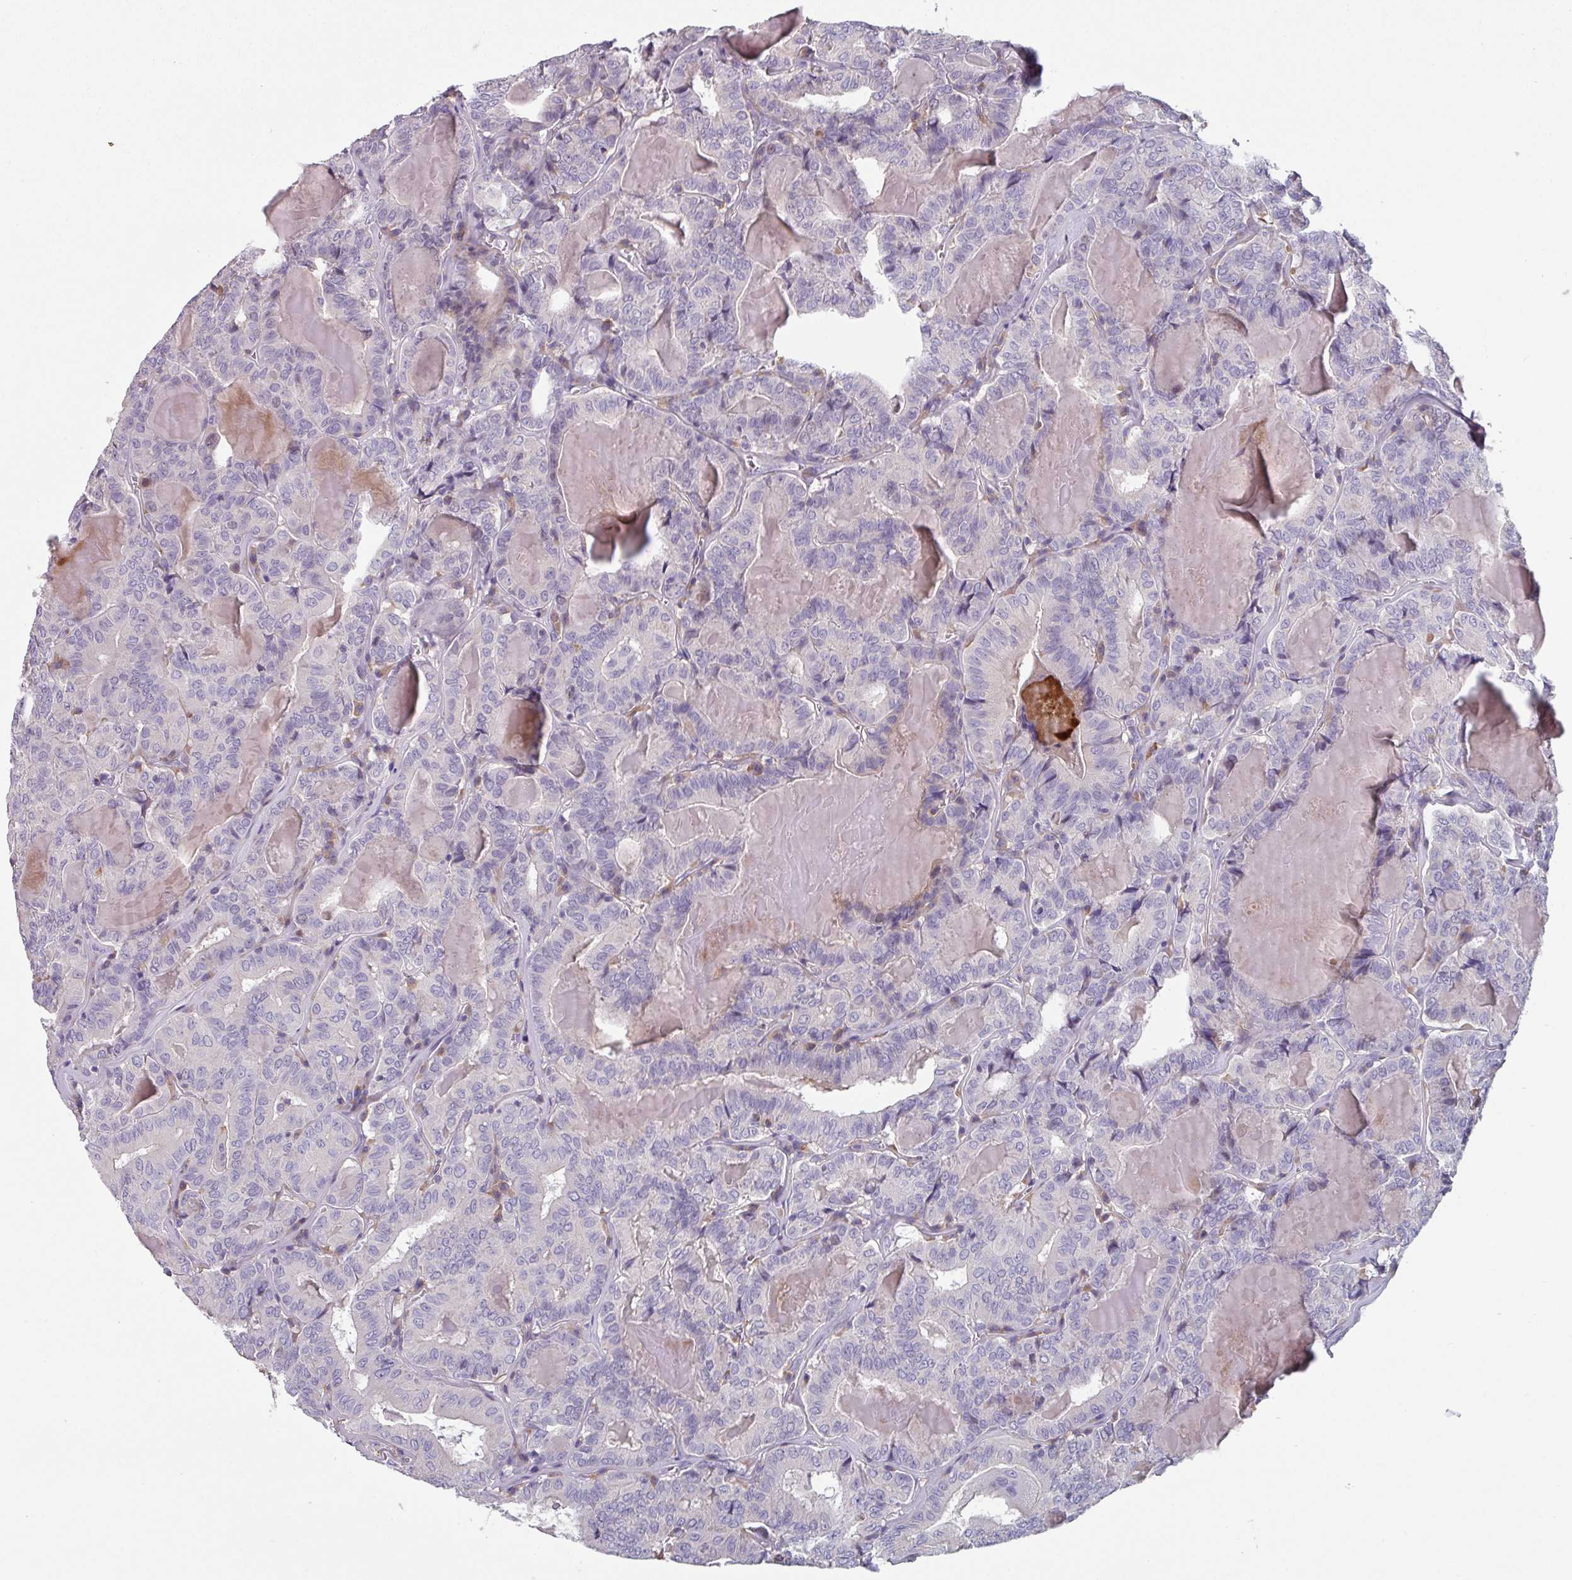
{"staining": {"intensity": "negative", "quantity": "none", "location": "none"}, "tissue": "thyroid cancer", "cell_type": "Tumor cells", "image_type": "cancer", "snomed": [{"axis": "morphology", "description": "Papillary adenocarcinoma, NOS"}, {"axis": "topography", "description": "Thyroid gland"}], "caption": "Tumor cells show no significant protein staining in thyroid cancer.", "gene": "TMEM132A", "patient": {"sex": "female", "age": 72}}